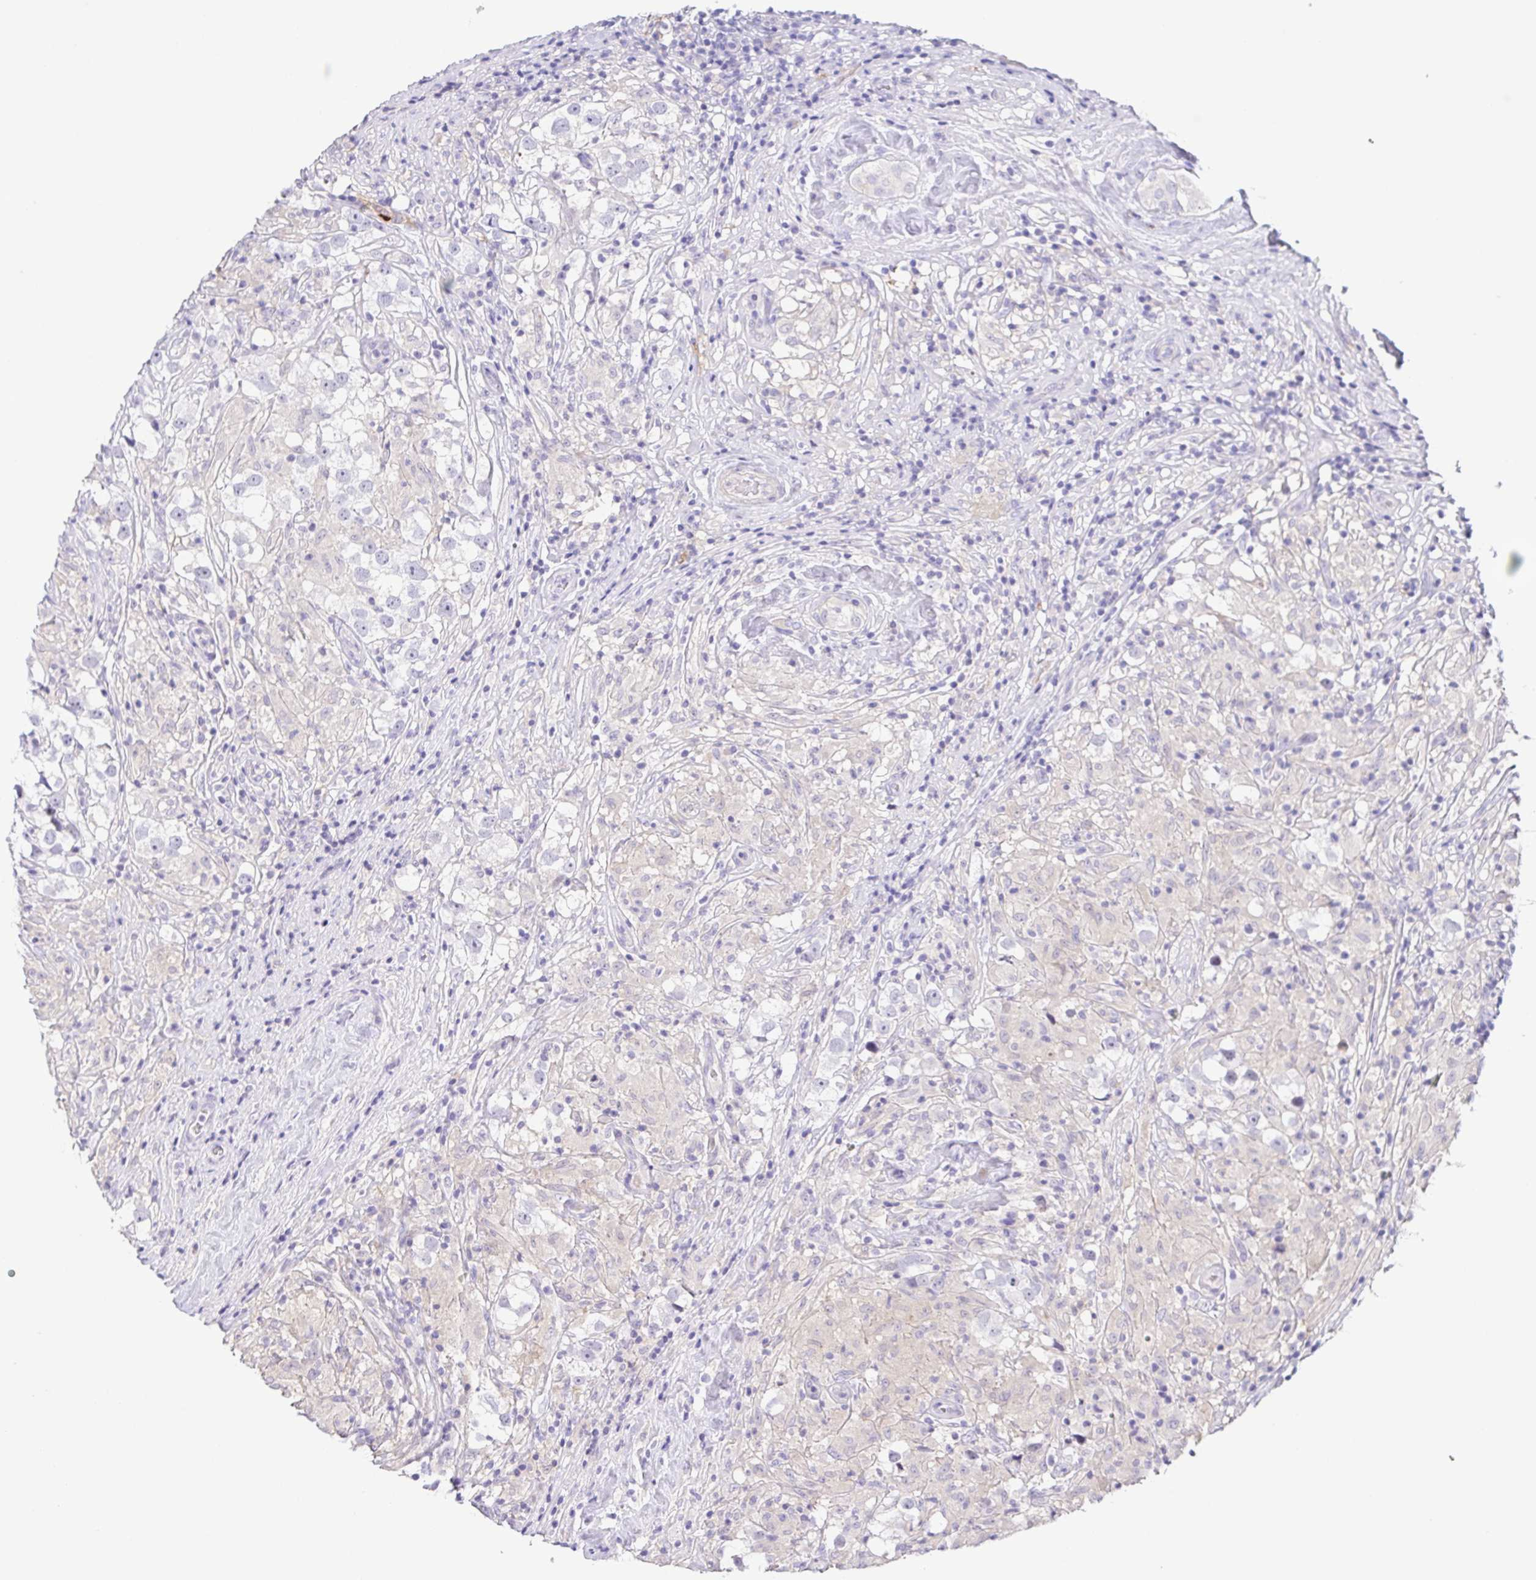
{"staining": {"intensity": "negative", "quantity": "none", "location": "none"}, "tissue": "testis cancer", "cell_type": "Tumor cells", "image_type": "cancer", "snomed": [{"axis": "morphology", "description": "Seminoma, NOS"}, {"axis": "topography", "description": "Testis"}], "caption": "An IHC micrograph of testis cancer (seminoma) is shown. There is no staining in tumor cells of testis cancer (seminoma).", "gene": "TERT", "patient": {"sex": "male", "age": 46}}